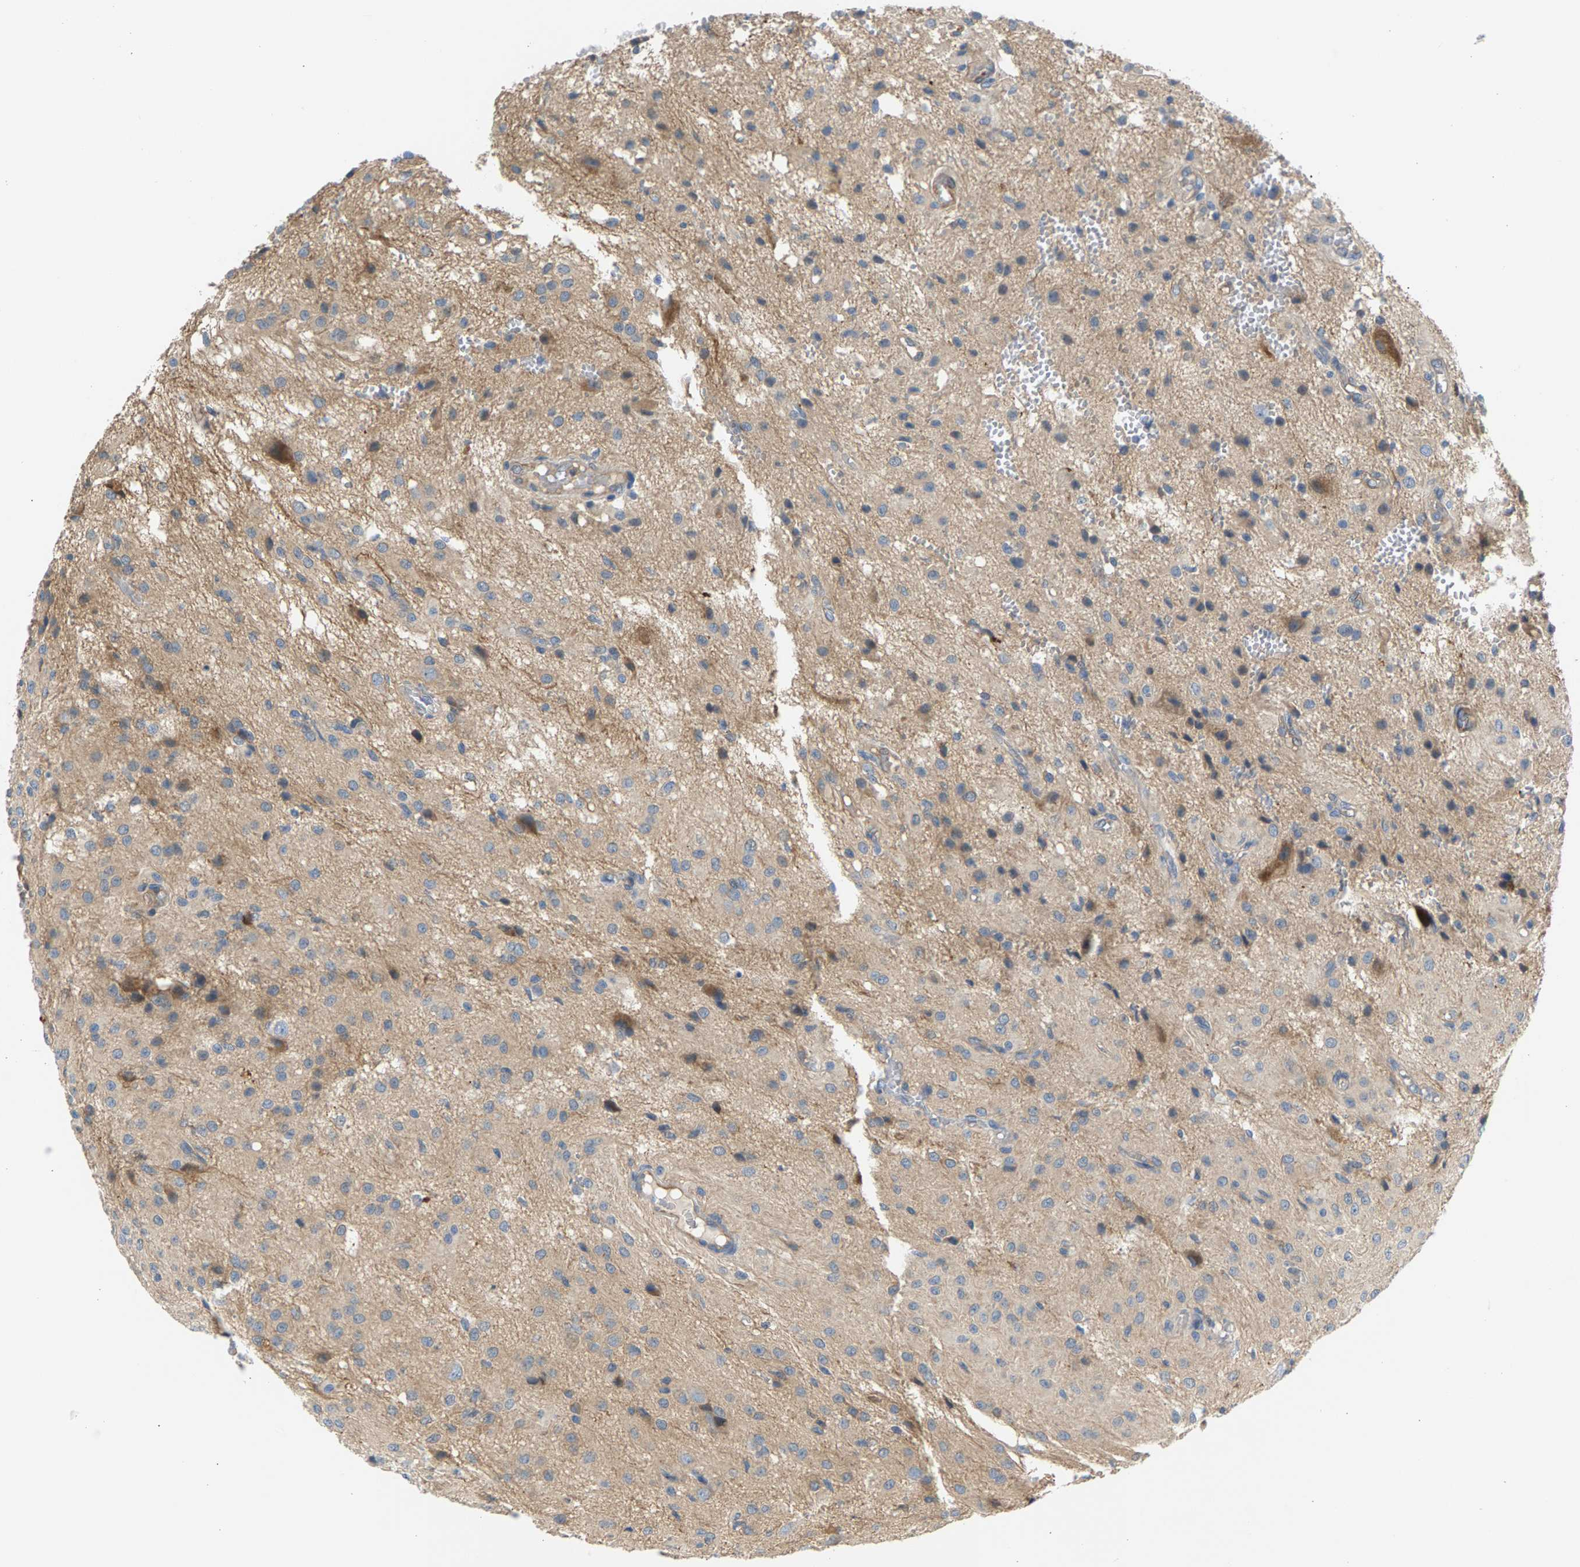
{"staining": {"intensity": "weak", "quantity": "<25%", "location": "cytoplasmic/membranous"}, "tissue": "glioma", "cell_type": "Tumor cells", "image_type": "cancer", "snomed": [{"axis": "morphology", "description": "Glioma, malignant, High grade"}, {"axis": "topography", "description": "Brain"}], "caption": "Immunohistochemical staining of human malignant high-grade glioma reveals no significant staining in tumor cells.", "gene": "KRTAP27-1", "patient": {"sex": "female", "age": 59}}